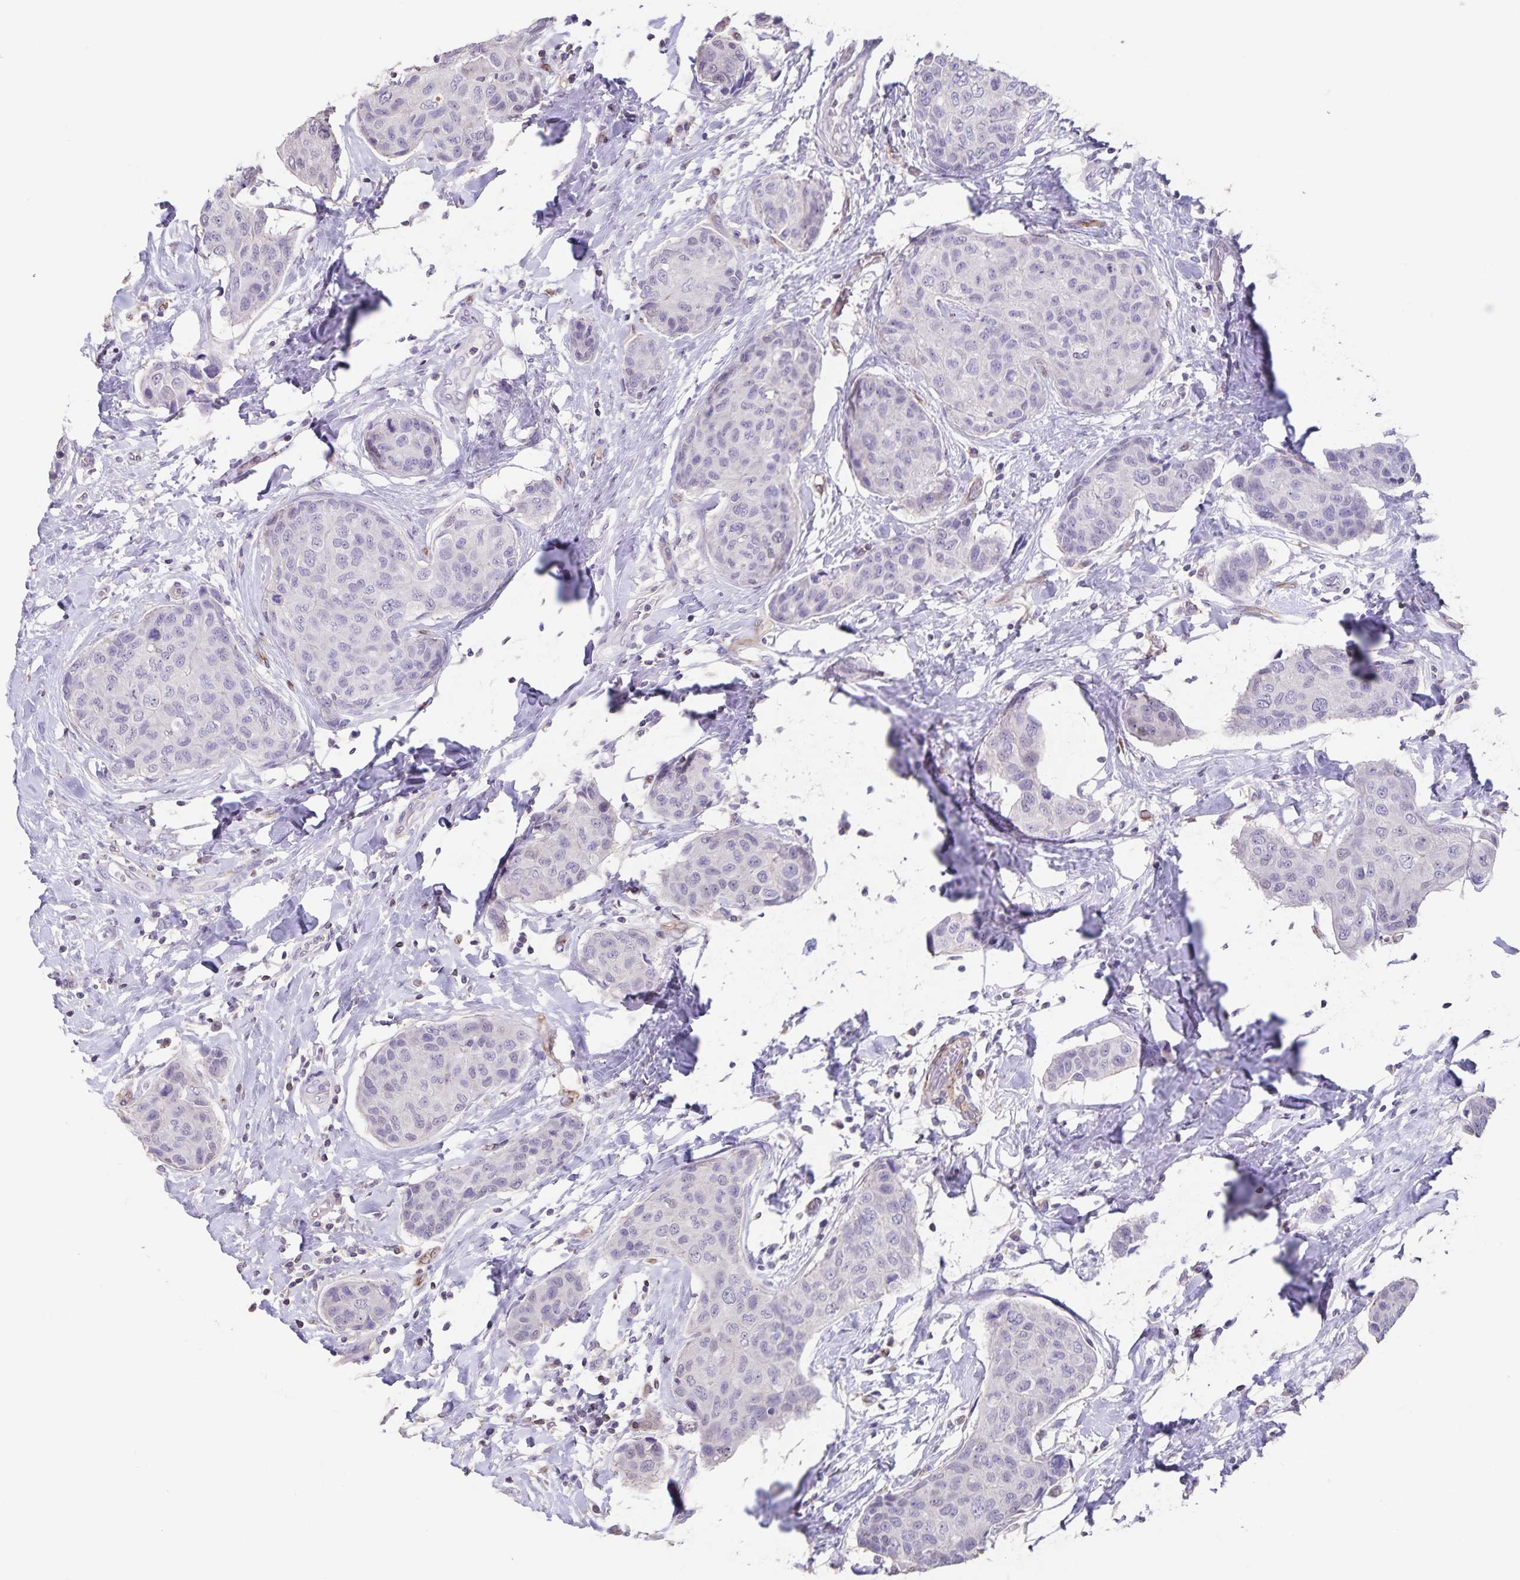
{"staining": {"intensity": "negative", "quantity": "none", "location": "none"}, "tissue": "breast cancer", "cell_type": "Tumor cells", "image_type": "cancer", "snomed": [{"axis": "morphology", "description": "Duct carcinoma"}, {"axis": "topography", "description": "Breast"}], "caption": "There is no significant positivity in tumor cells of intraductal carcinoma (breast).", "gene": "SYNM", "patient": {"sex": "female", "age": 80}}